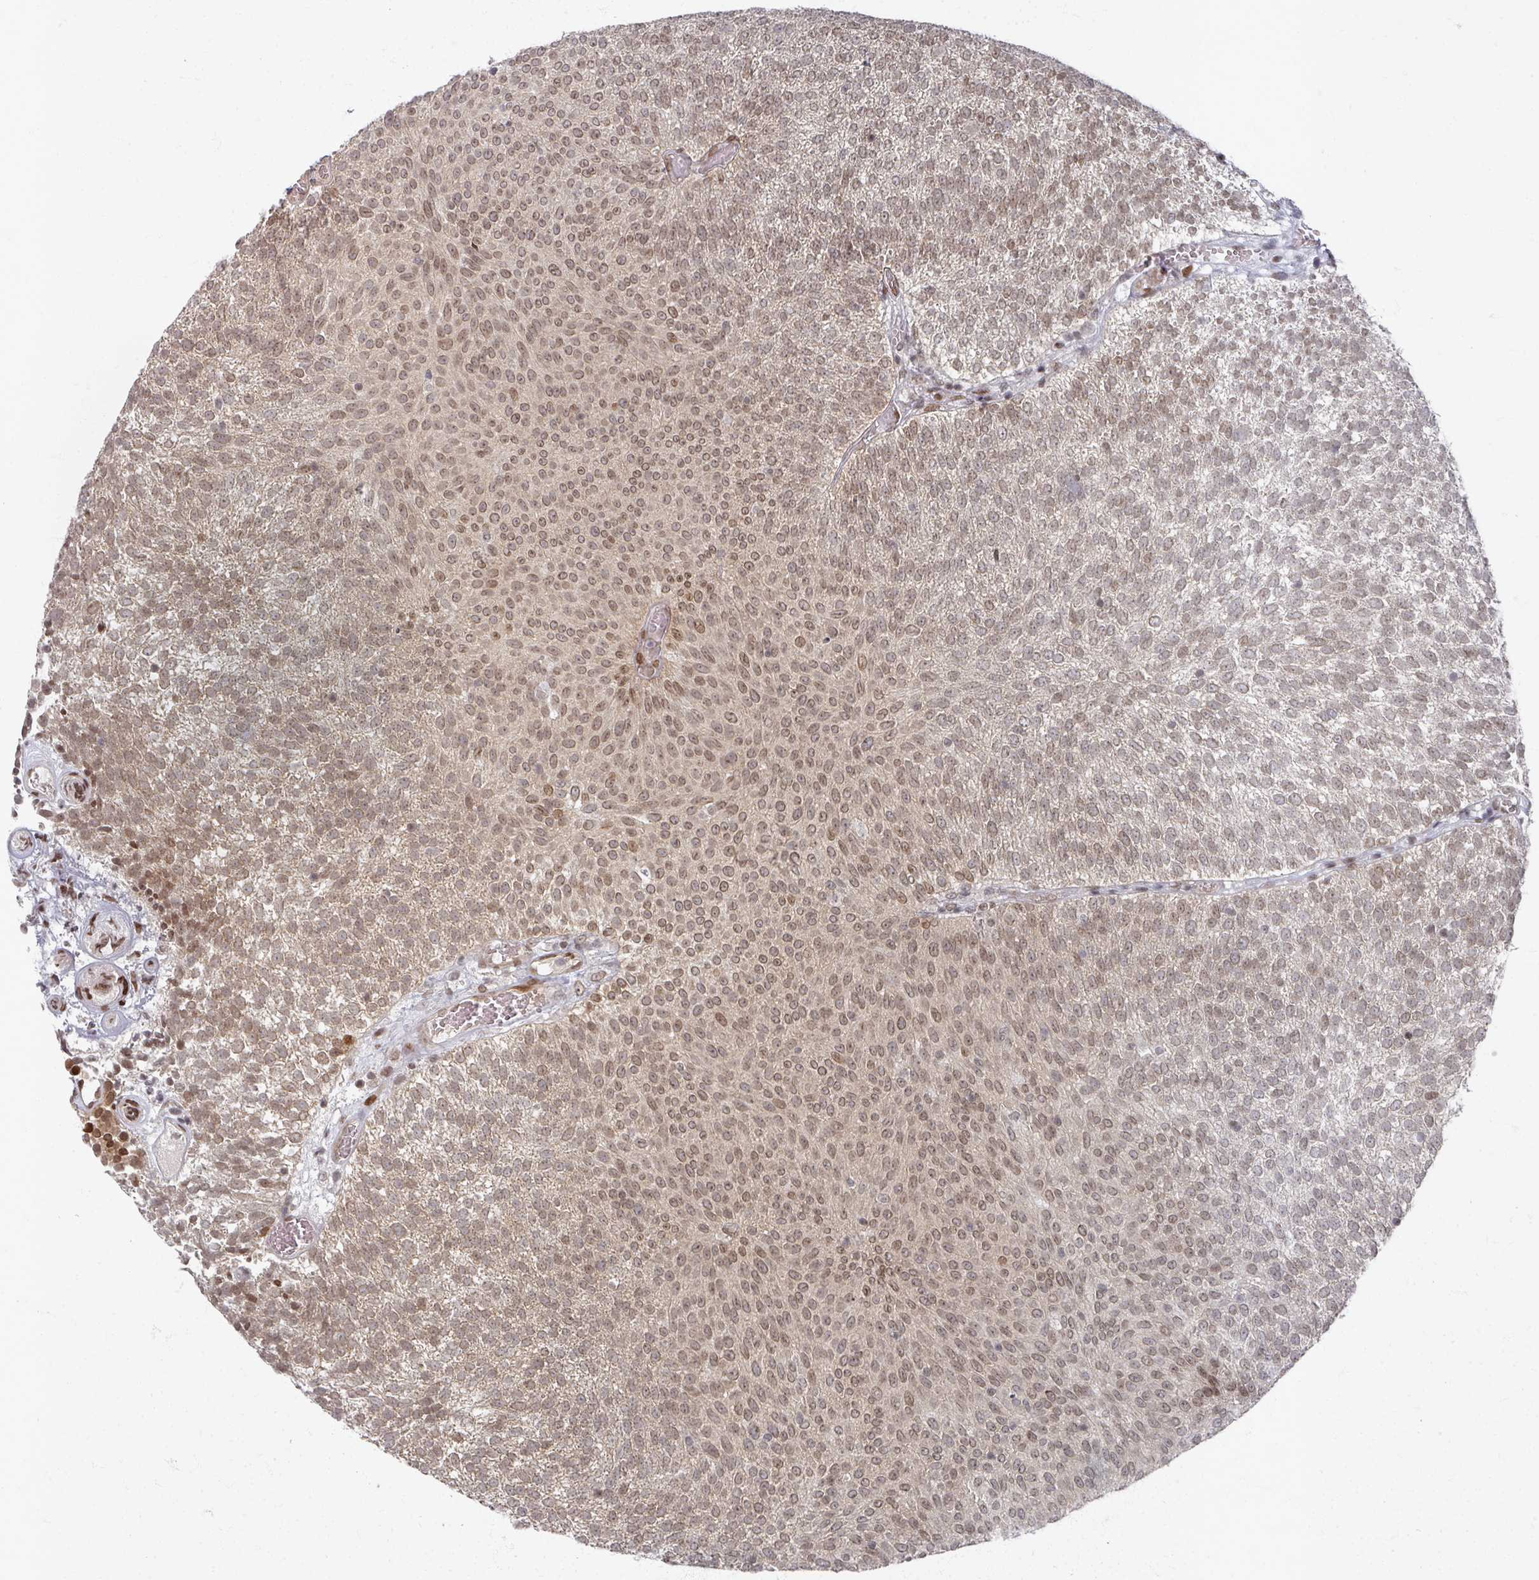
{"staining": {"intensity": "moderate", "quantity": ">75%", "location": "cytoplasmic/membranous,nuclear"}, "tissue": "urothelial cancer", "cell_type": "Tumor cells", "image_type": "cancer", "snomed": [{"axis": "morphology", "description": "Urothelial carcinoma, Low grade"}, {"axis": "topography", "description": "Urinary bladder"}], "caption": "This histopathology image reveals immunohistochemistry (IHC) staining of urothelial carcinoma (low-grade), with medium moderate cytoplasmic/membranous and nuclear positivity in about >75% of tumor cells.", "gene": "PSKH1", "patient": {"sex": "female", "age": 79}}